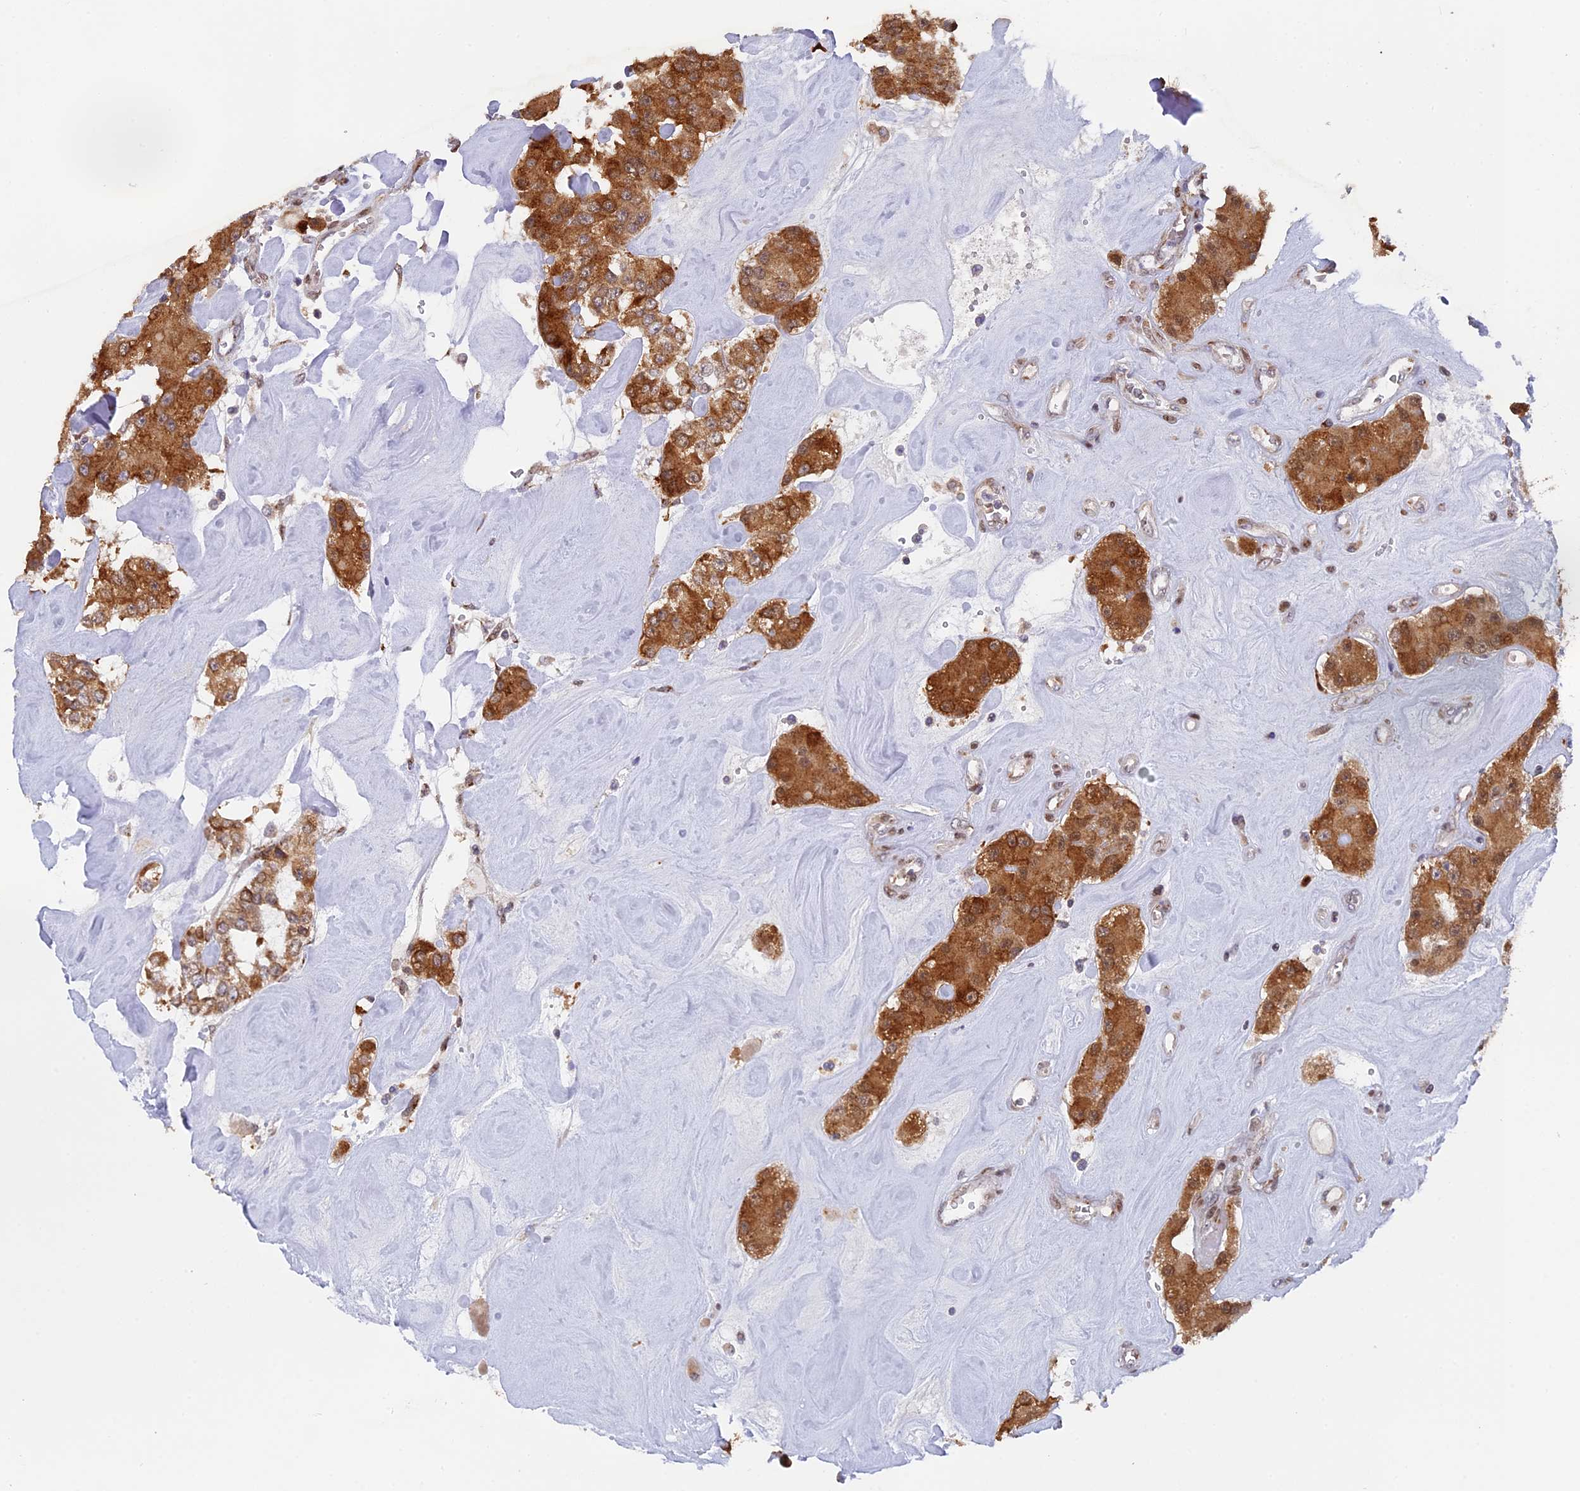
{"staining": {"intensity": "strong", "quantity": ">75%", "location": "cytoplasmic/membranous"}, "tissue": "carcinoid", "cell_type": "Tumor cells", "image_type": "cancer", "snomed": [{"axis": "morphology", "description": "Carcinoid, malignant, NOS"}, {"axis": "topography", "description": "Pancreas"}], "caption": "An image showing strong cytoplasmic/membranous staining in about >75% of tumor cells in carcinoid, as visualized by brown immunohistochemical staining.", "gene": "SNX17", "patient": {"sex": "male", "age": 41}}